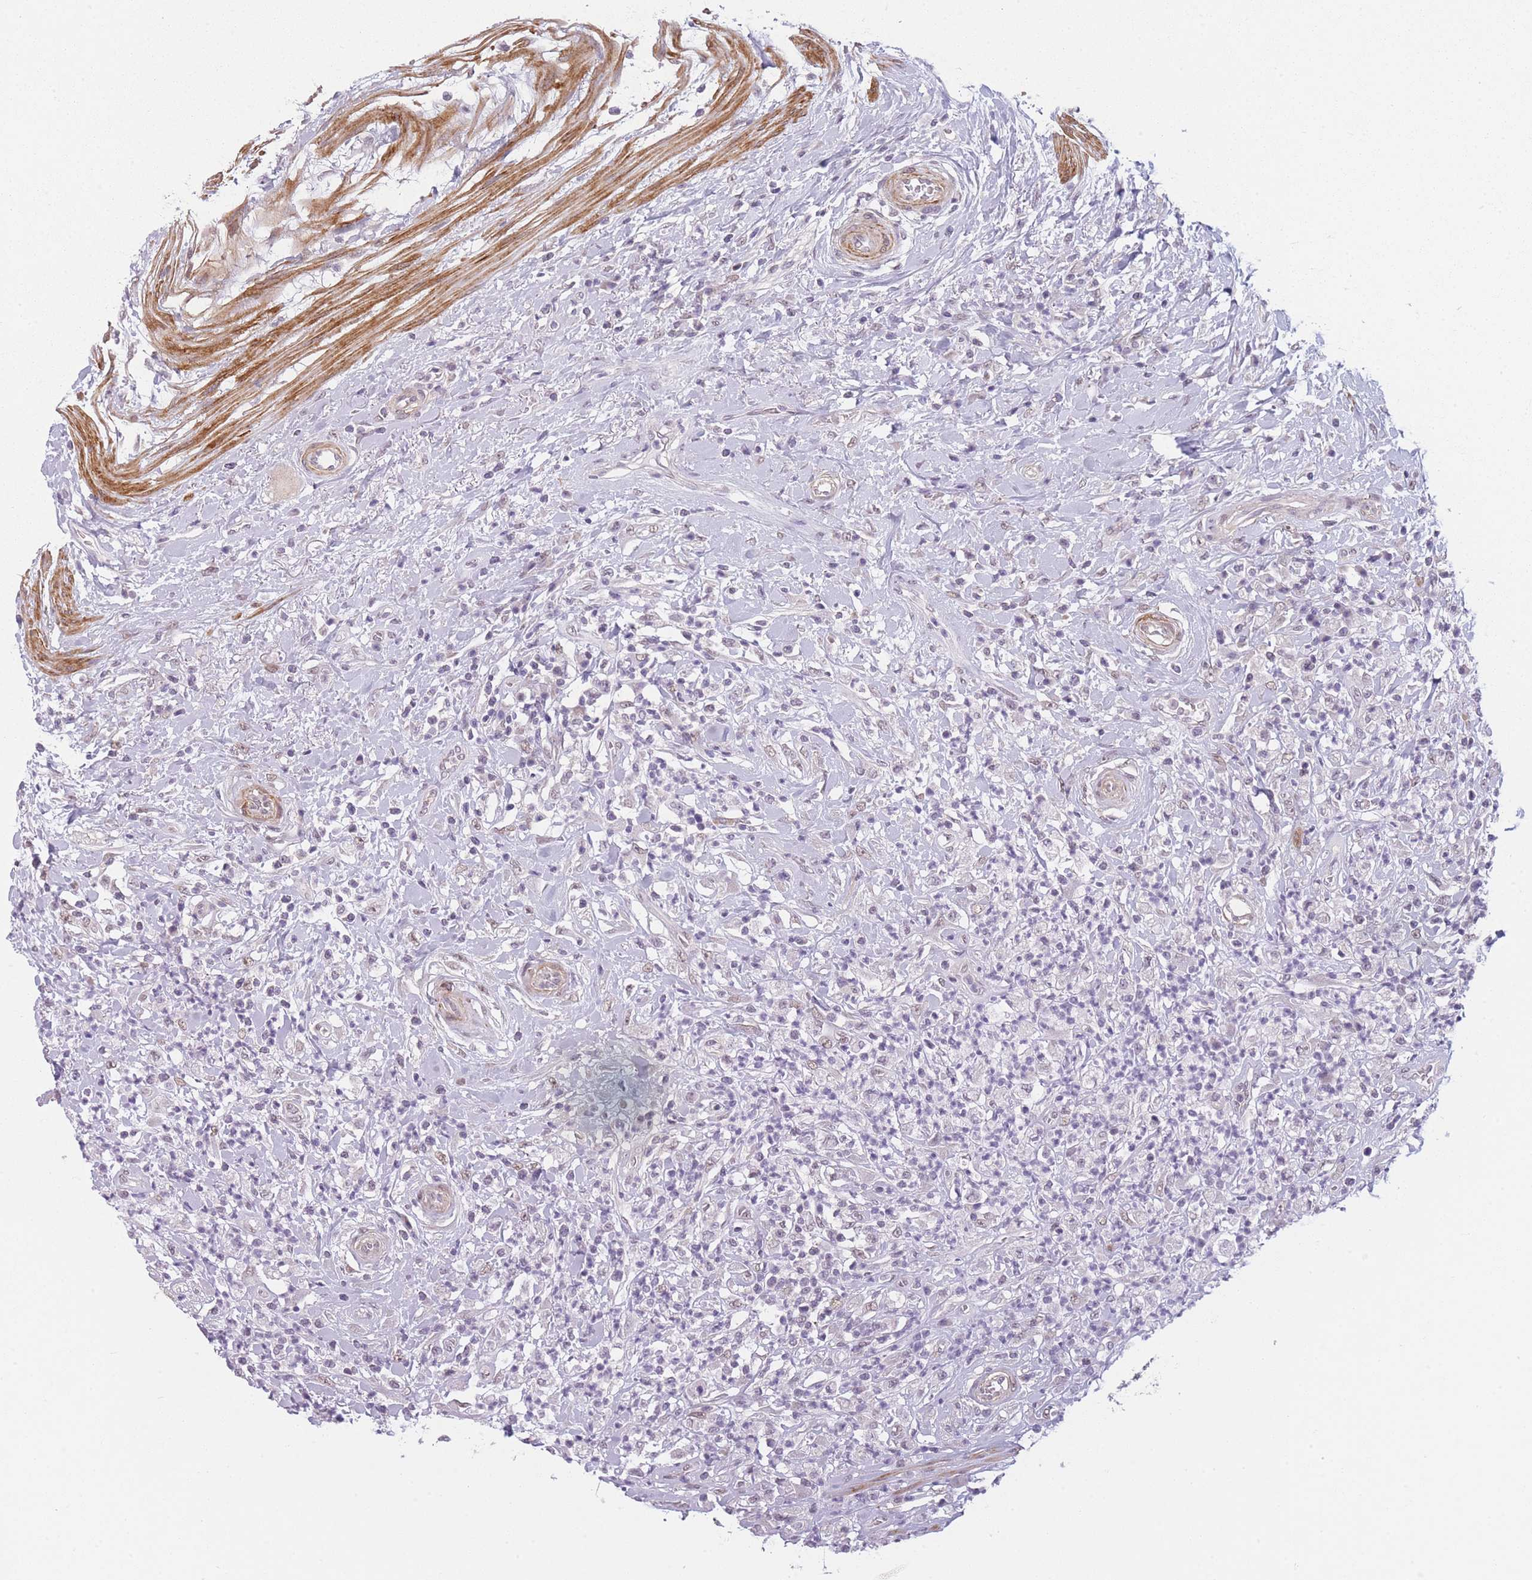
{"staining": {"intensity": "moderate", "quantity": "<25%", "location": "nuclear"}, "tissue": "colorectal cancer", "cell_type": "Tumor cells", "image_type": "cancer", "snomed": [{"axis": "morphology", "description": "Adenocarcinoma, NOS"}, {"axis": "topography", "description": "Rectum"}], "caption": "Immunohistochemistry (IHC) staining of adenocarcinoma (colorectal), which shows low levels of moderate nuclear staining in about <25% of tumor cells indicating moderate nuclear protein expression. The staining was performed using DAB (brown) for protein detection and nuclei were counterstained in hematoxylin (blue).", "gene": "SIN3B", "patient": {"sex": "male", "age": 59}}